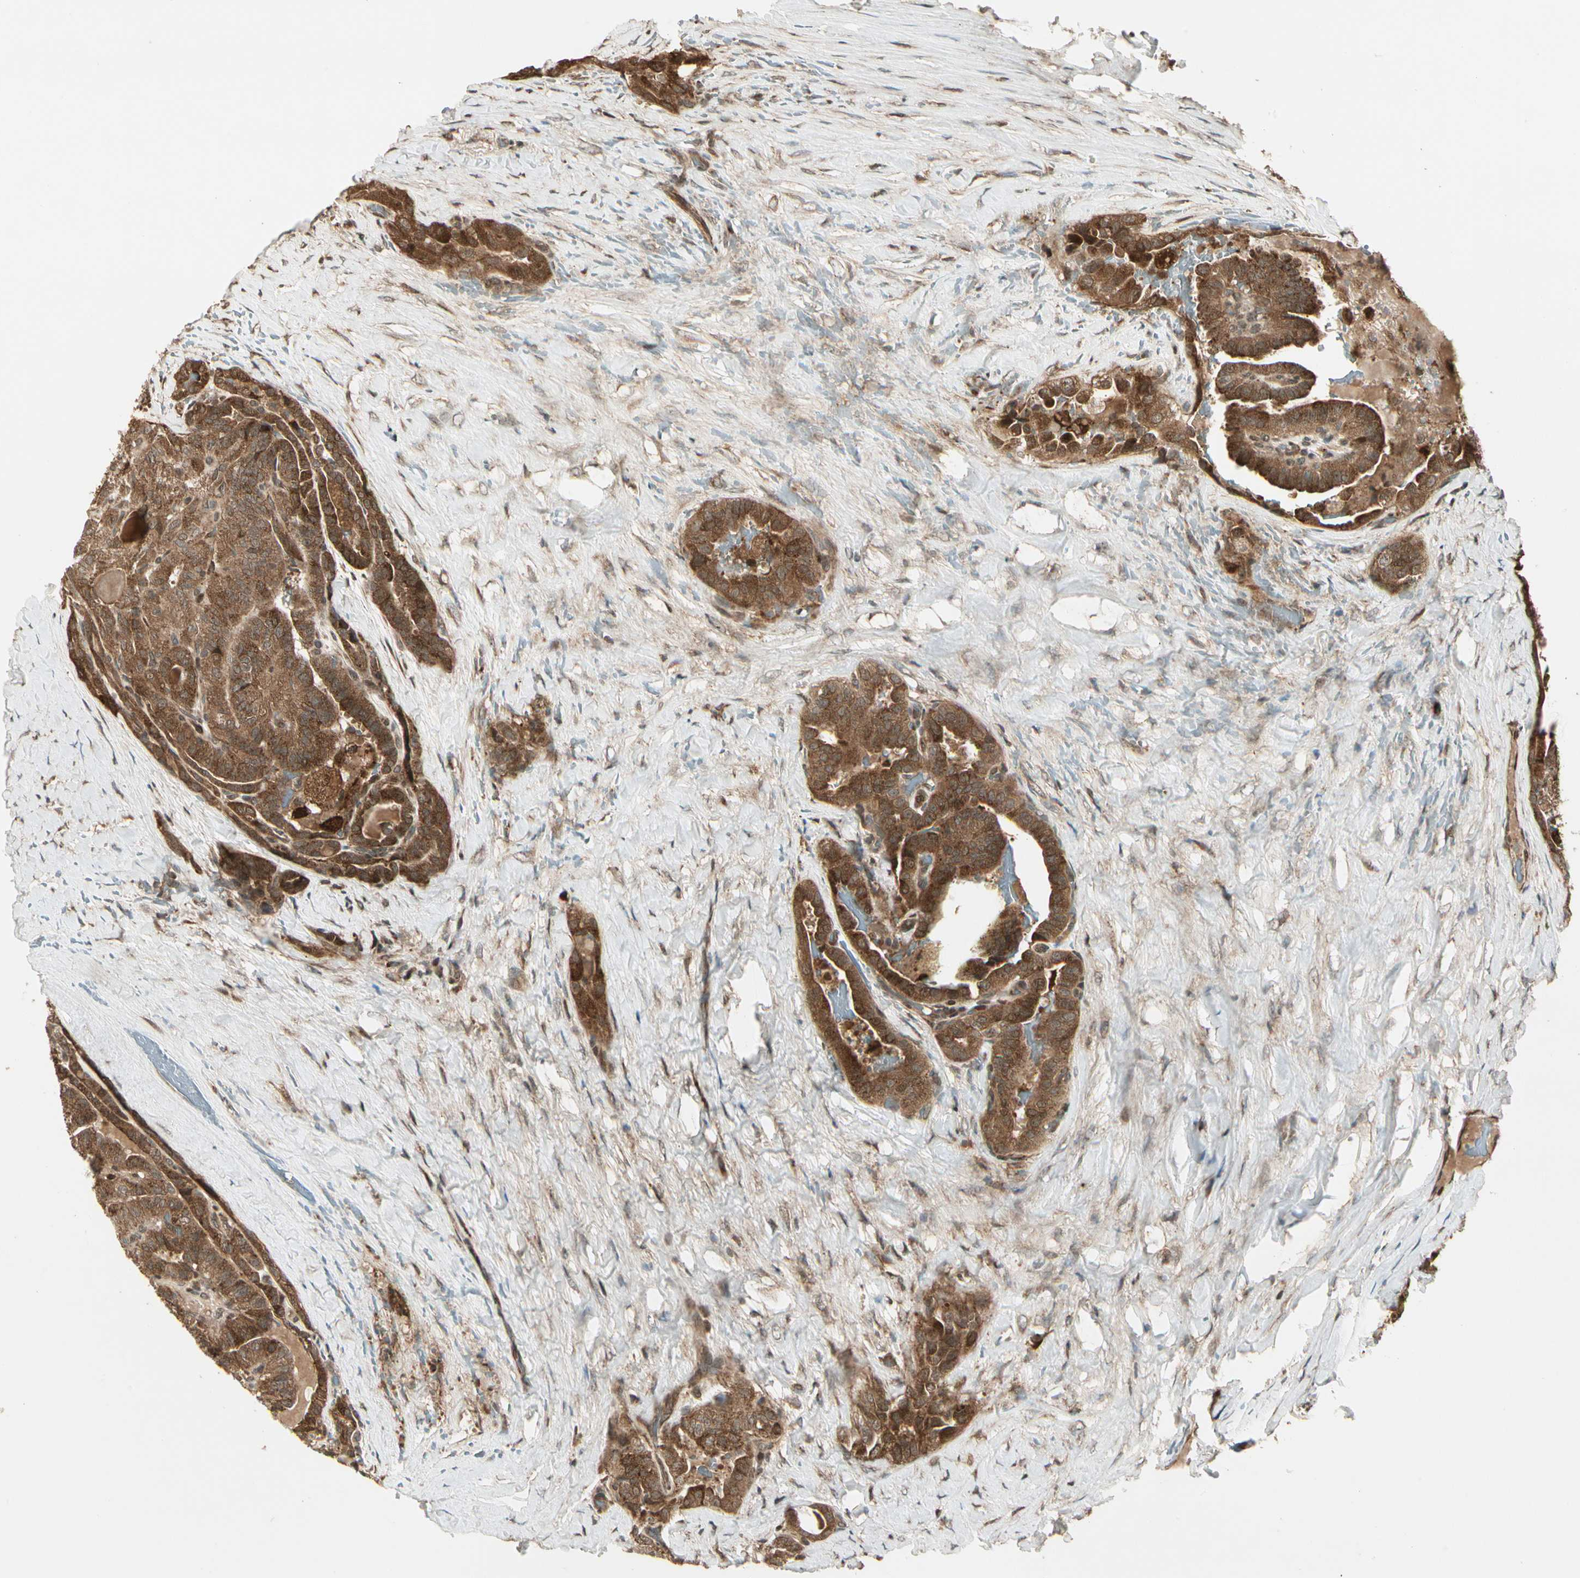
{"staining": {"intensity": "moderate", "quantity": ">75%", "location": "cytoplasmic/membranous"}, "tissue": "thyroid cancer", "cell_type": "Tumor cells", "image_type": "cancer", "snomed": [{"axis": "morphology", "description": "Papillary adenocarcinoma, NOS"}, {"axis": "topography", "description": "Thyroid gland"}], "caption": "Immunohistochemical staining of human thyroid cancer (papillary adenocarcinoma) exhibits medium levels of moderate cytoplasmic/membranous staining in approximately >75% of tumor cells. (DAB (3,3'-diaminobenzidine) IHC with brightfield microscopy, high magnification).", "gene": "GLUL", "patient": {"sex": "male", "age": 77}}